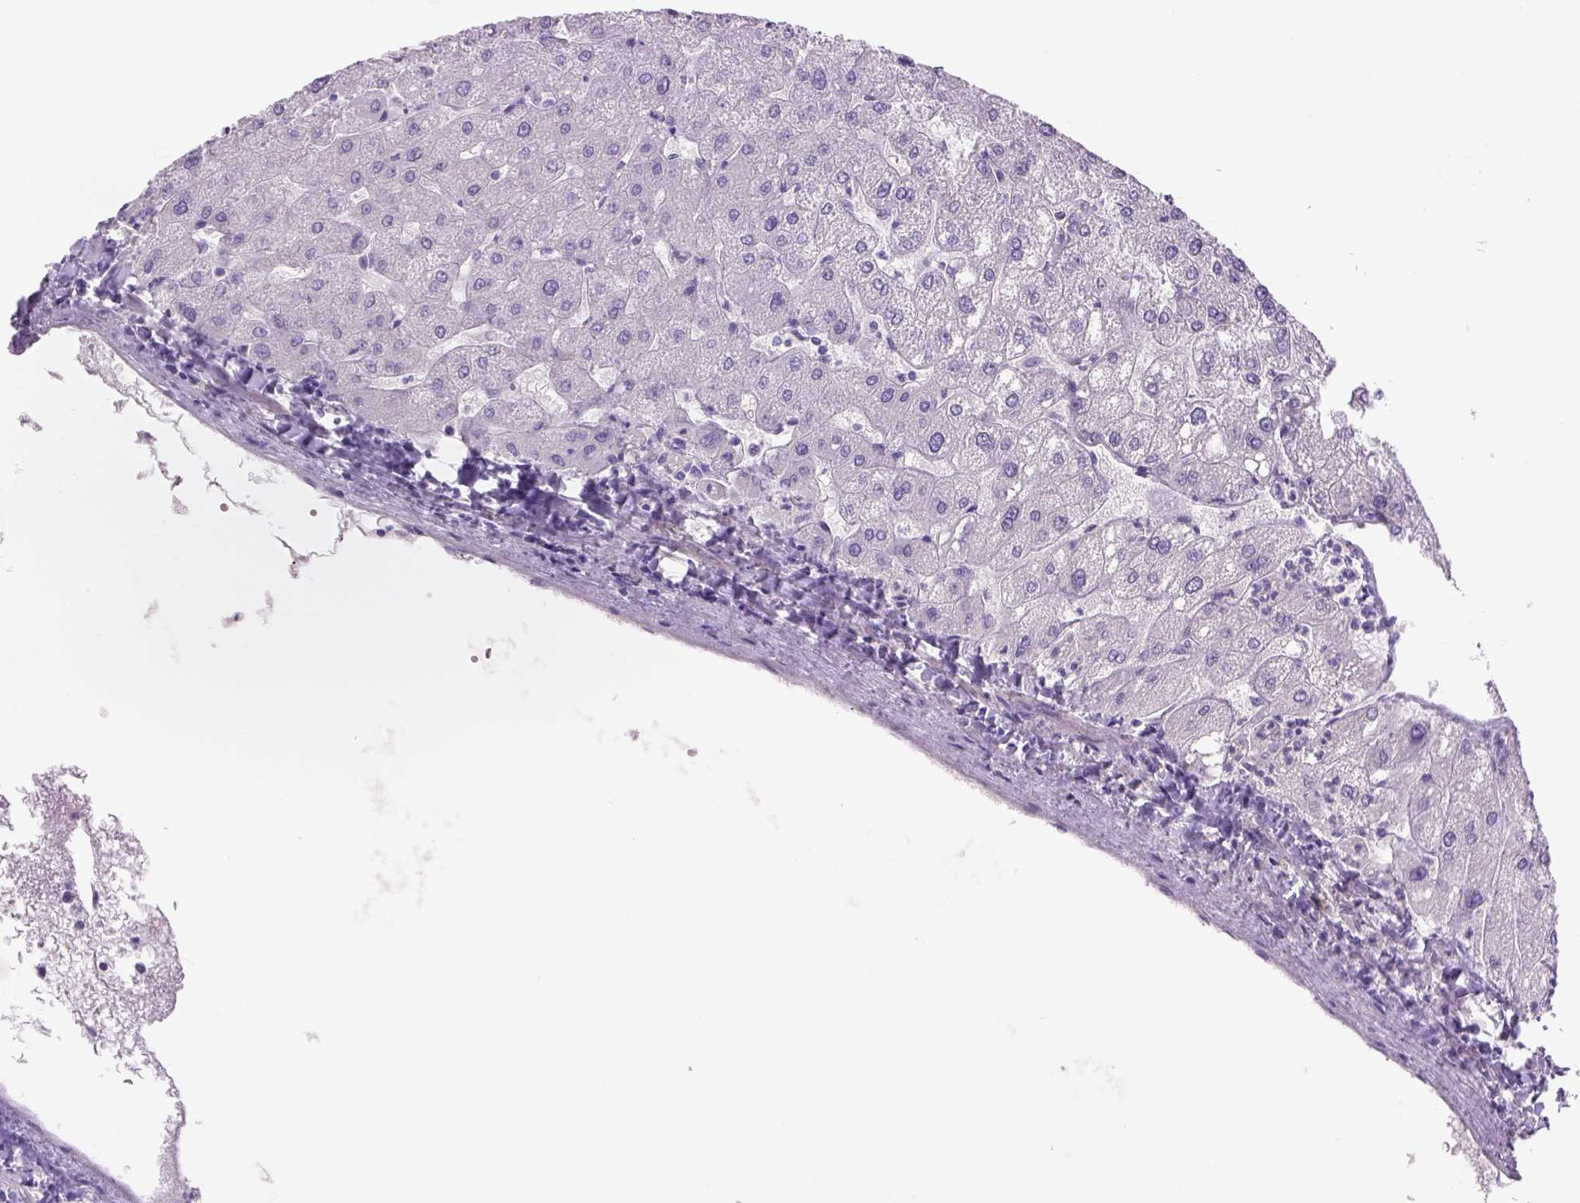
{"staining": {"intensity": "negative", "quantity": "none", "location": "none"}, "tissue": "liver", "cell_type": "Cholangiocytes", "image_type": "normal", "snomed": [{"axis": "morphology", "description": "Normal tissue, NOS"}, {"axis": "topography", "description": "Liver"}], "caption": "This photomicrograph is of unremarkable liver stained with IHC to label a protein in brown with the nuclei are counter-stained blue. There is no expression in cholangiocytes. (Immunohistochemistry, brightfield microscopy, high magnification).", "gene": "TENM4", "patient": {"sex": "male", "age": 67}}